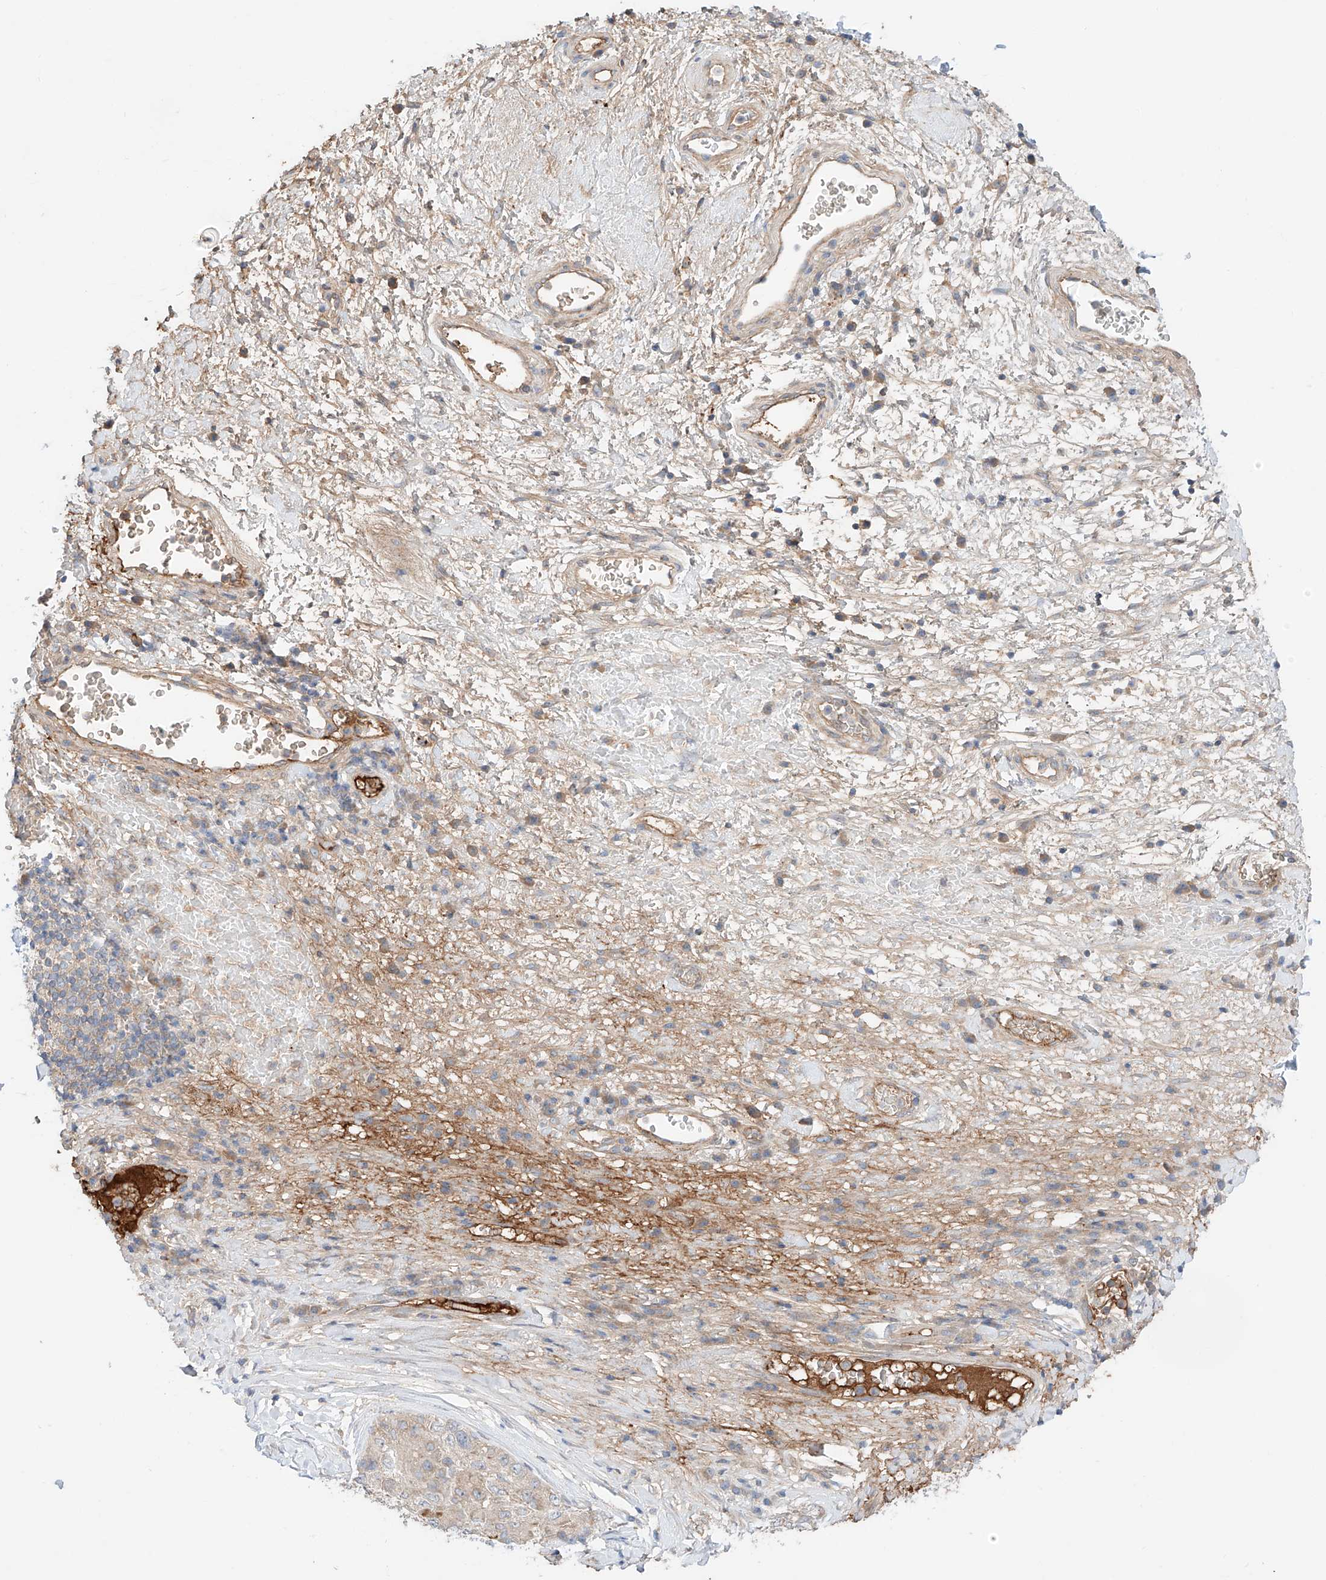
{"staining": {"intensity": "weak", "quantity": ">75%", "location": "cytoplasmic/membranous"}, "tissue": "liver cancer", "cell_type": "Tumor cells", "image_type": "cancer", "snomed": [{"axis": "morphology", "description": "Carcinoma, Hepatocellular, NOS"}, {"axis": "topography", "description": "Liver"}], "caption": "Immunohistochemistry (IHC) image of neoplastic tissue: liver cancer (hepatocellular carcinoma) stained using immunohistochemistry reveals low levels of weak protein expression localized specifically in the cytoplasmic/membranous of tumor cells, appearing as a cytoplasmic/membranous brown color.", "gene": "PGGT1B", "patient": {"sex": "male", "age": 80}}